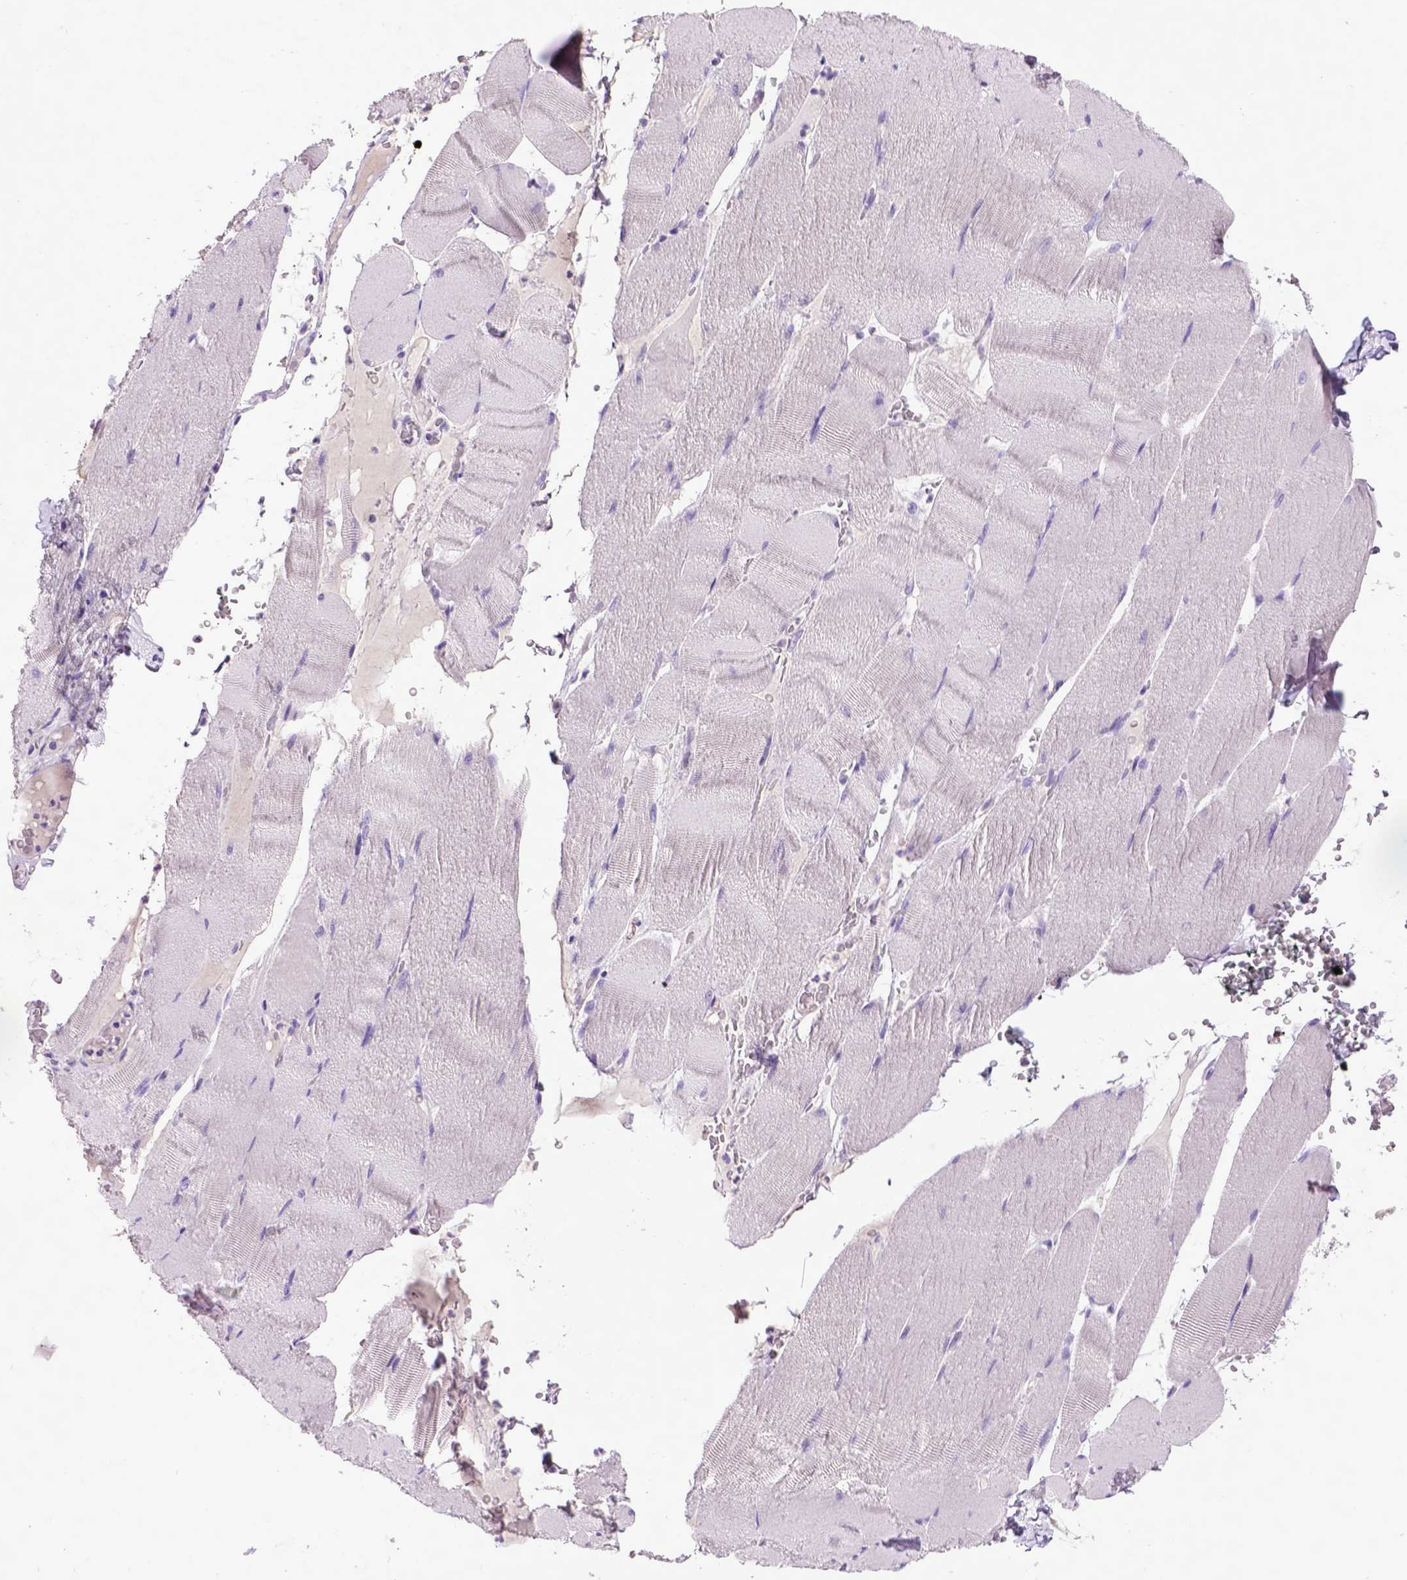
{"staining": {"intensity": "negative", "quantity": "none", "location": "none"}, "tissue": "skeletal muscle", "cell_type": "Myocytes", "image_type": "normal", "snomed": [{"axis": "morphology", "description": "Normal tissue, NOS"}, {"axis": "topography", "description": "Skeletal muscle"}], "caption": "IHC photomicrograph of benign skeletal muscle: human skeletal muscle stained with DAB reveals no significant protein staining in myocytes.", "gene": "CDH1", "patient": {"sex": "male", "age": 56}}